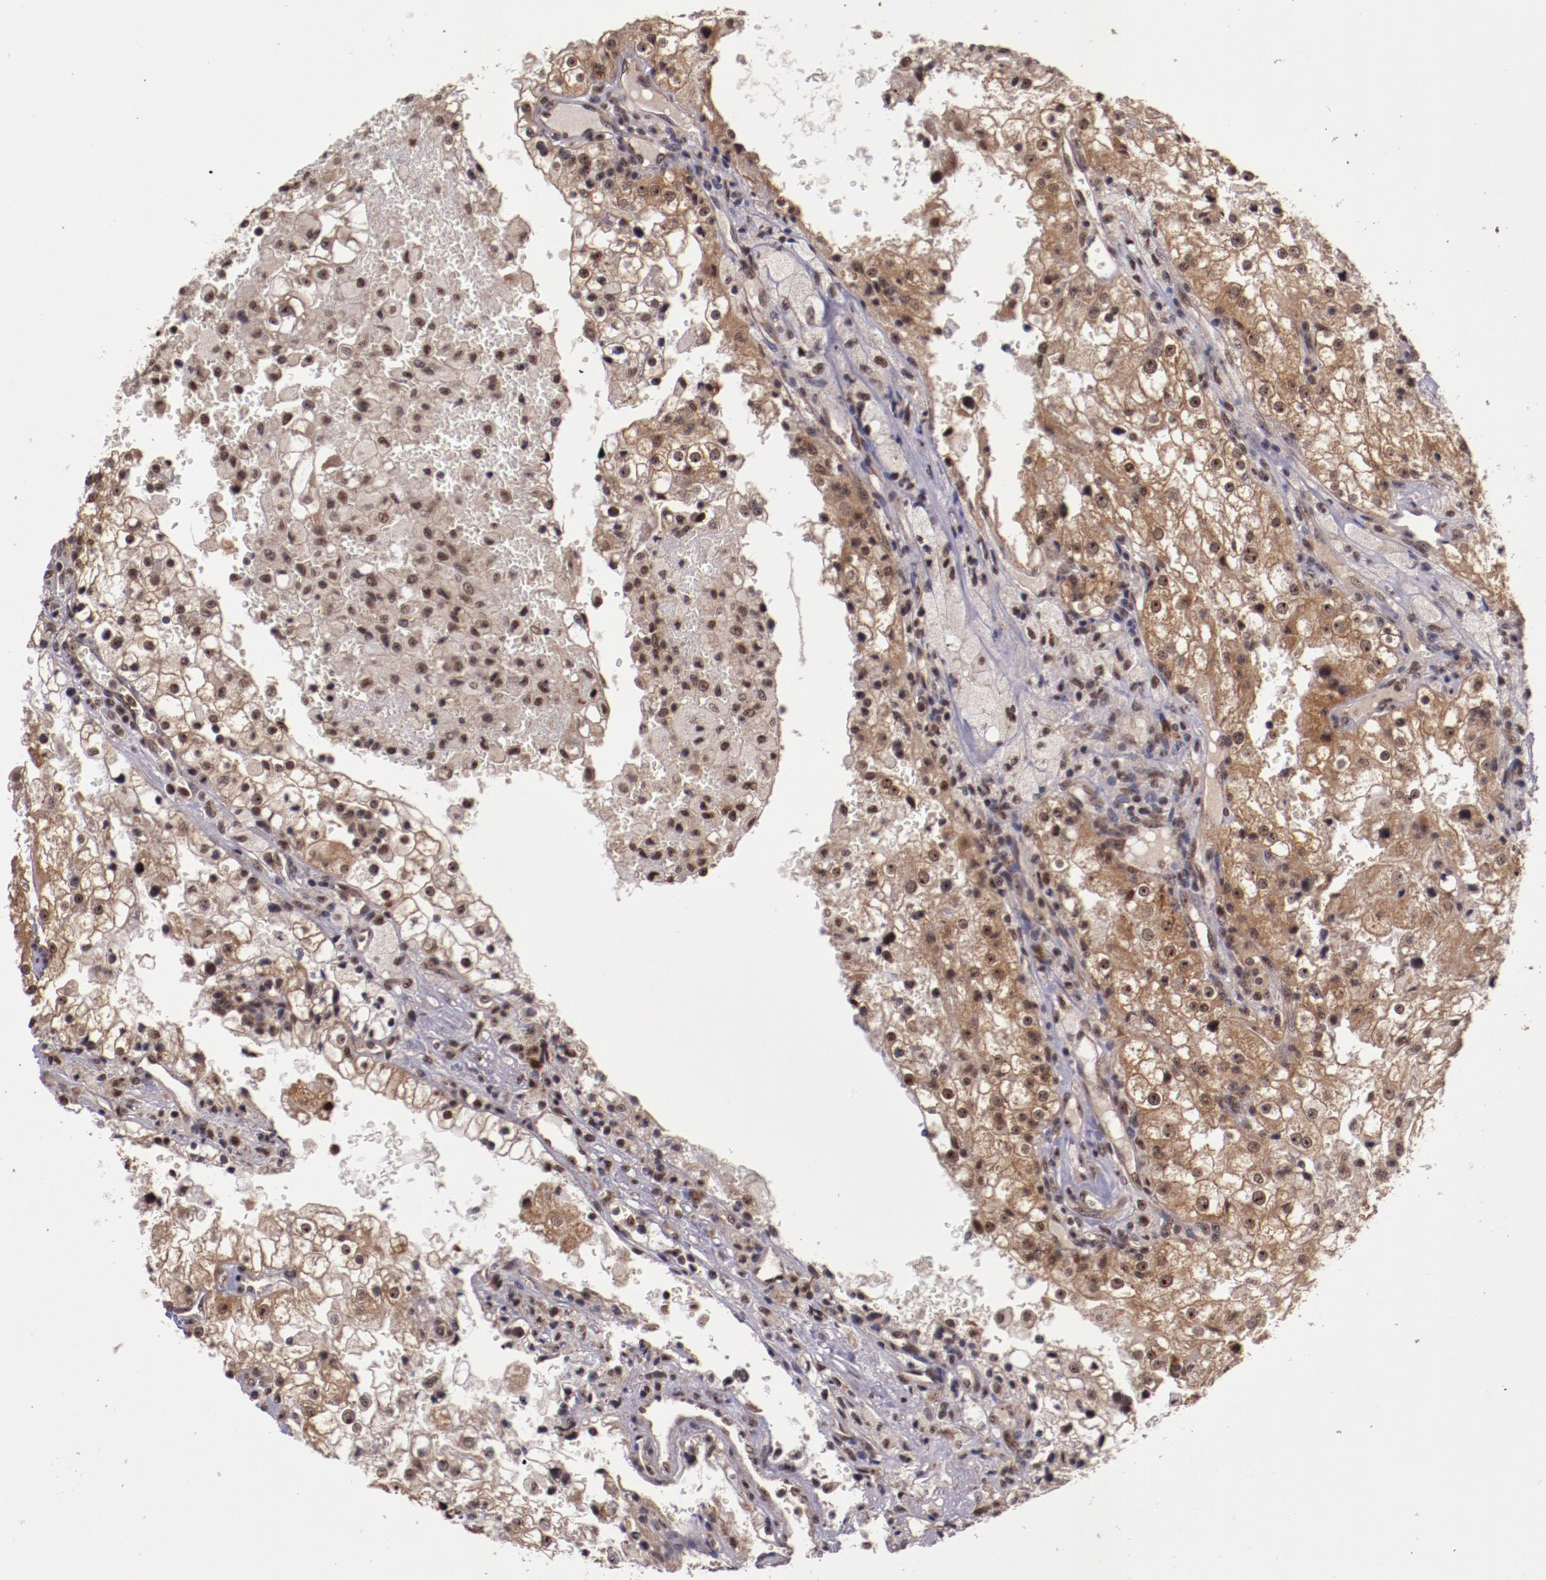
{"staining": {"intensity": "moderate", "quantity": "25%-75%", "location": "cytoplasmic/membranous,nuclear"}, "tissue": "renal cancer", "cell_type": "Tumor cells", "image_type": "cancer", "snomed": [{"axis": "morphology", "description": "Adenocarcinoma, NOS"}, {"axis": "topography", "description": "Kidney"}], "caption": "Immunohistochemistry (IHC) photomicrograph of neoplastic tissue: adenocarcinoma (renal) stained using immunohistochemistry (IHC) exhibits medium levels of moderate protein expression localized specifically in the cytoplasmic/membranous and nuclear of tumor cells, appearing as a cytoplasmic/membranous and nuclear brown color.", "gene": "CECR2", "patient": {"sex": "female", "age": 74}}